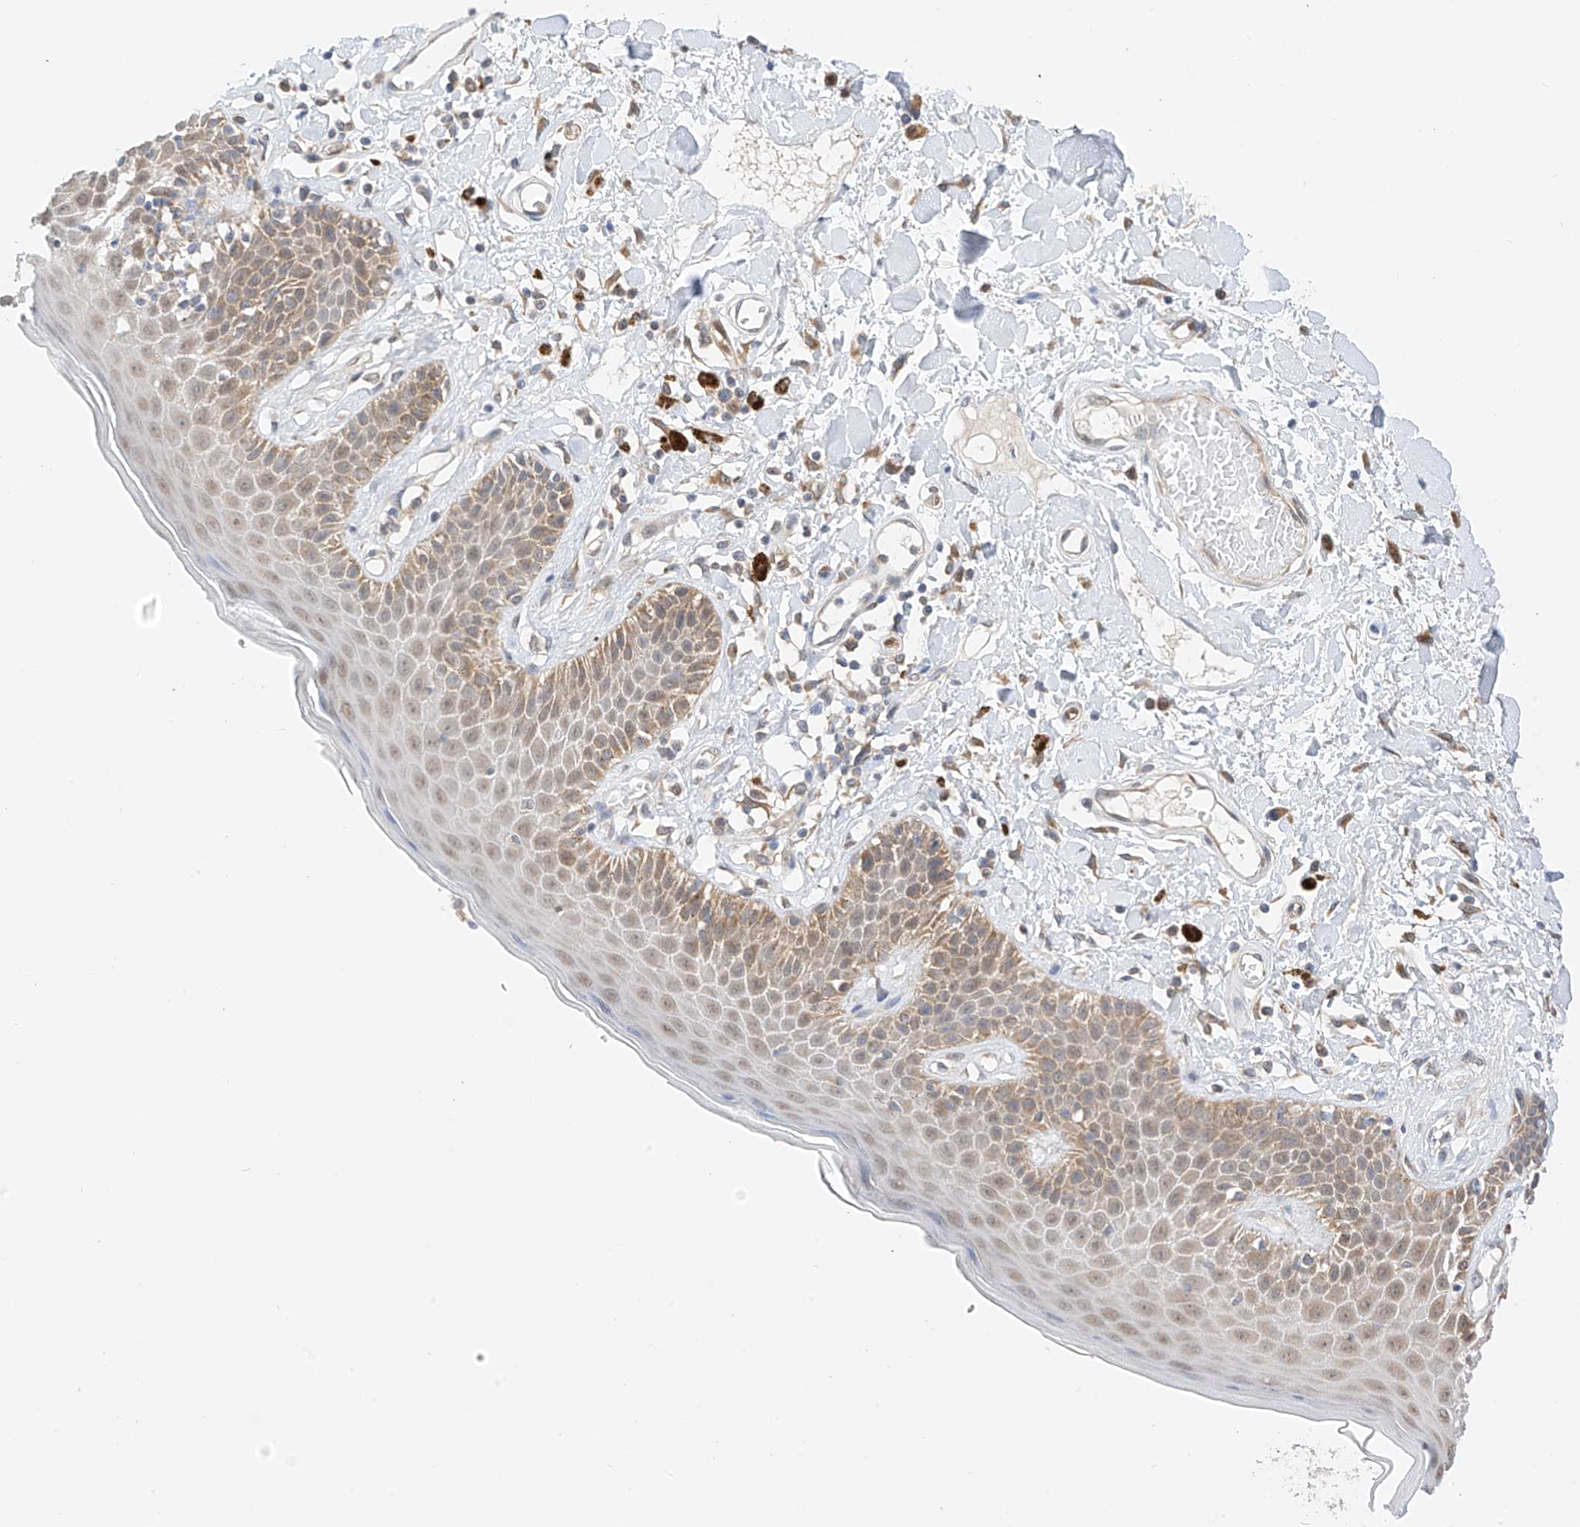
{"staining": {"intensity": "moderate", "quantity": "25%-75%", "location": "cytoplasmic/membranous,nuclear"}, "tissue": "skin", "cell_type": "Epidermal cells", "image_type": "normal", "snomed": [{"axis": "morphology", "description": "Normal tissue, NOS"}, {"axis": "topography", "description": "Anal"}], "caption": "A brown stain labels moderate cytoplasmic/membranous,nuclear expression of a protein in epidermal cells of normal human skin. The staining was performed using DAB, with brown indicating positive protein expression. Nuclei are stained blue with hematoxylin.", "gene": "PPA2", "patient": {"sex": "female", "age": 78}}